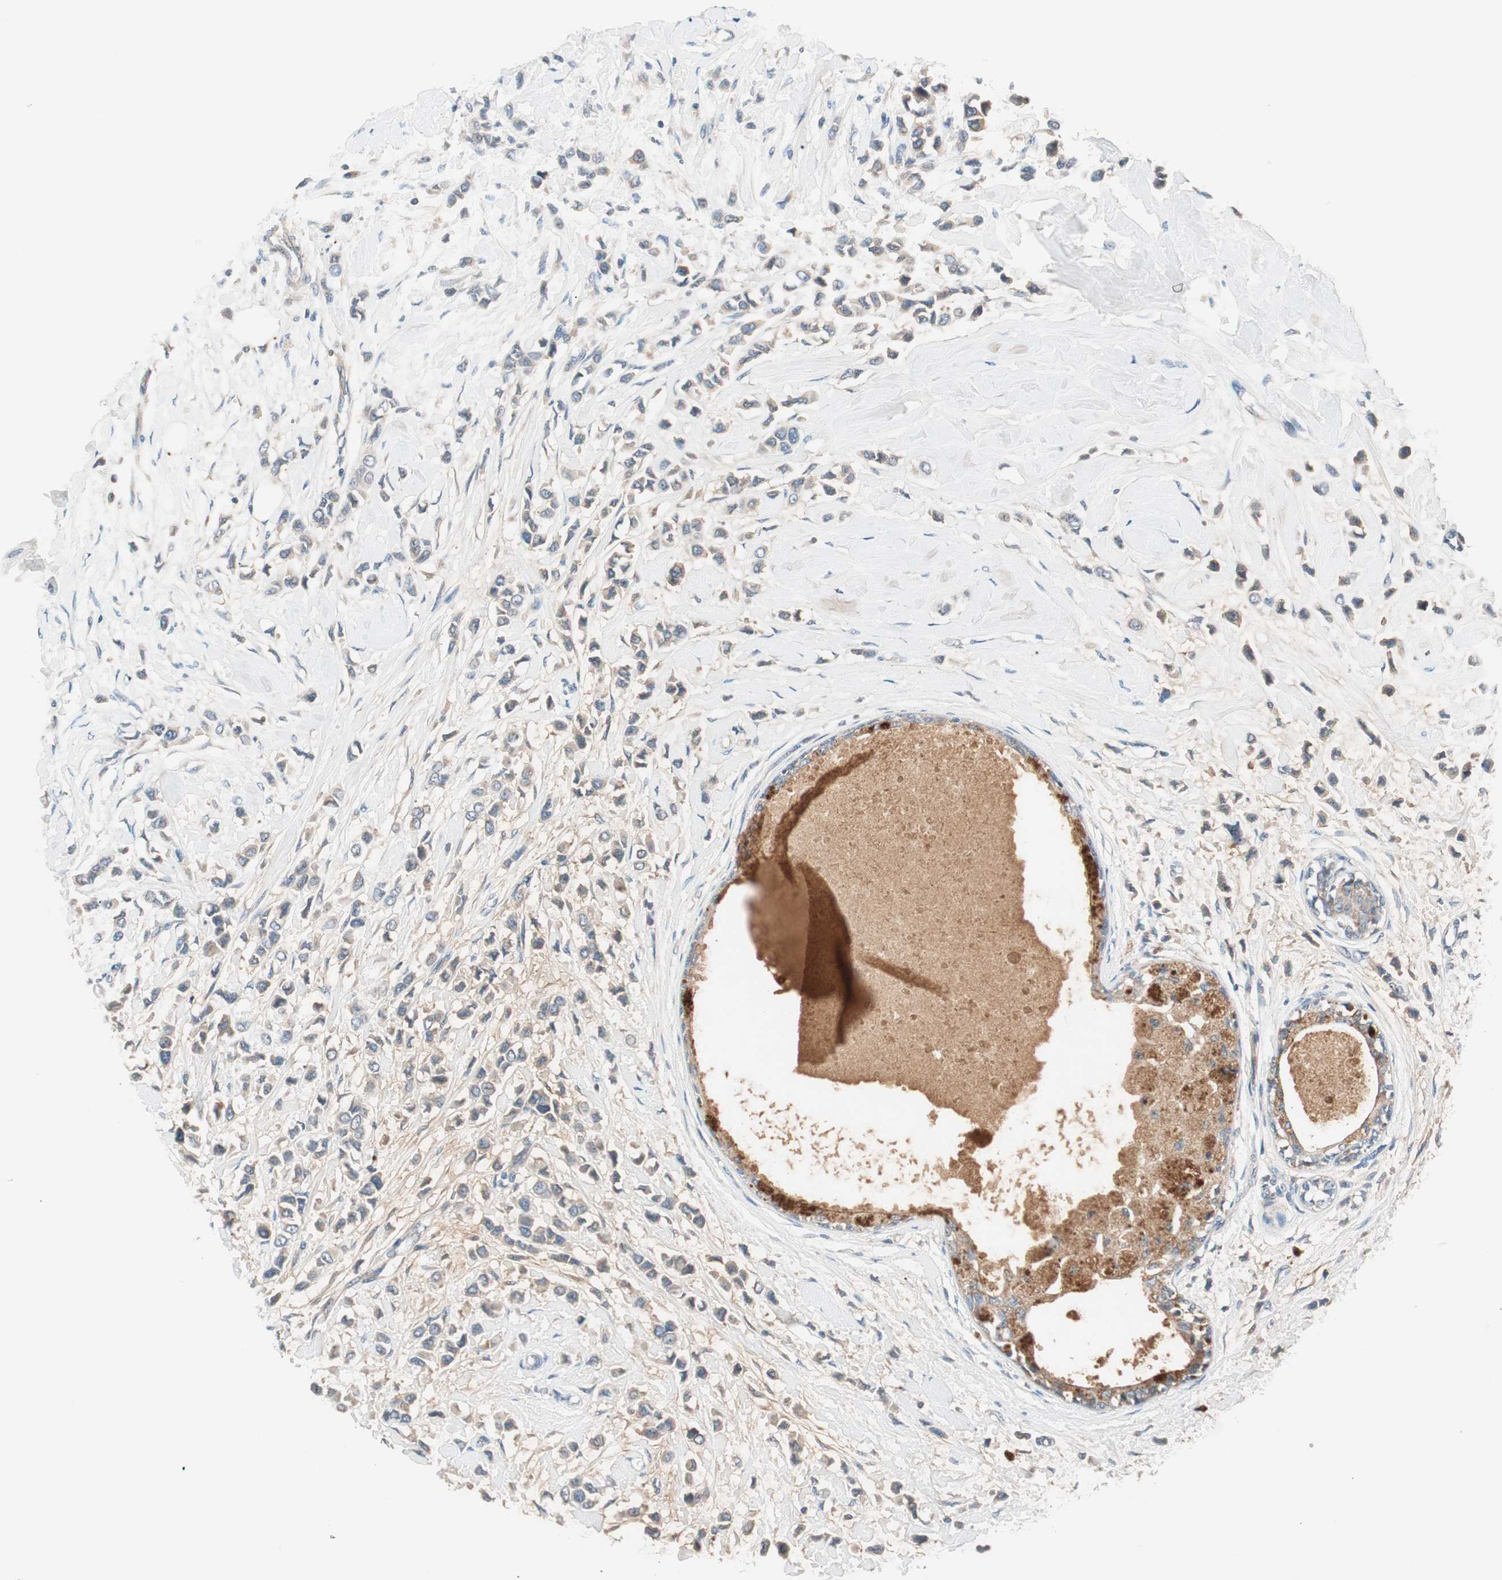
{"staining": {"intensity": "weak", "quantity": "25%-75%", "location": "cytoplasmic/membranous"}, "tissue": "breast cancer", "cell_type": "Tumor cells", "image_type": "cancer", "snomed": [{"axis": "morphology", "description": "Lobular carcinoma"}, {"axis": "topography", "description": "Breast"}], "caption": "About 25%-75% of tumor cells in human breast cancer exhibit weak cytoplasmic/membranous protein expression as visualized by brown immunohistochemical staining.", "gene": "HPN", "patient": {"sex": "female", "age": 51}}